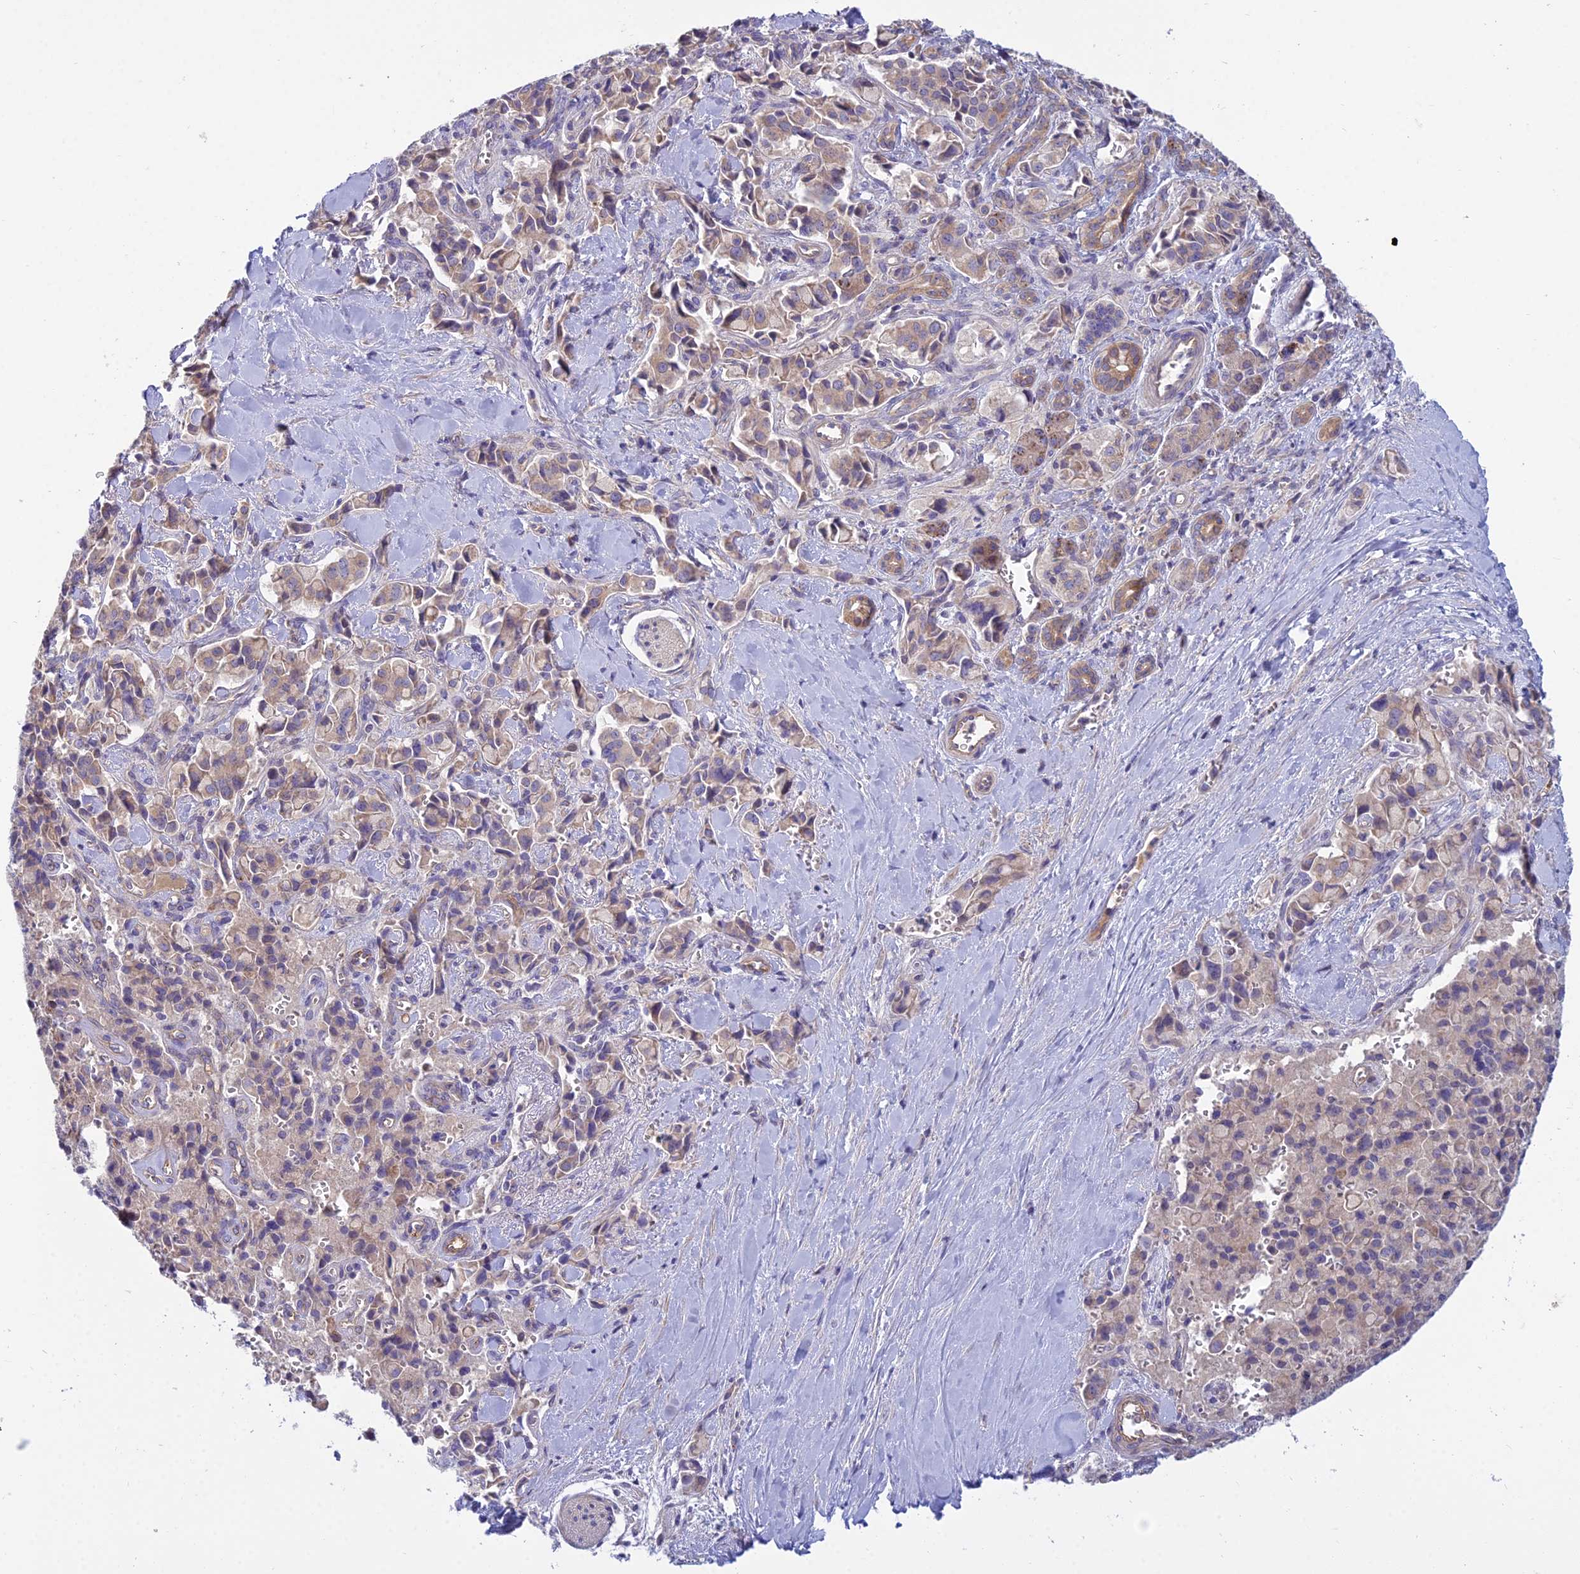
{"staining": {"intensity": "weak", "quantity": "<25%", "location": "cytoplasmic/membranous"}, "tissue": "pancreatic cancer", "cell_type": "Tumor cells", "image_type": "cancer", "snomed": [{"axis": "morphology", "description": "Adenocarcinoma, NOS"}, {"axis": "topography", "description": "Pancreas"}], "caption": "DAB (3,3'-diaminobenzidine) immunohistochemical staining of adenocarcinoma (pancreatic) exhibits no significant staining in tumor cells.", "gene": "DUS2", "patient": {"sex": "male", "age": 65}}